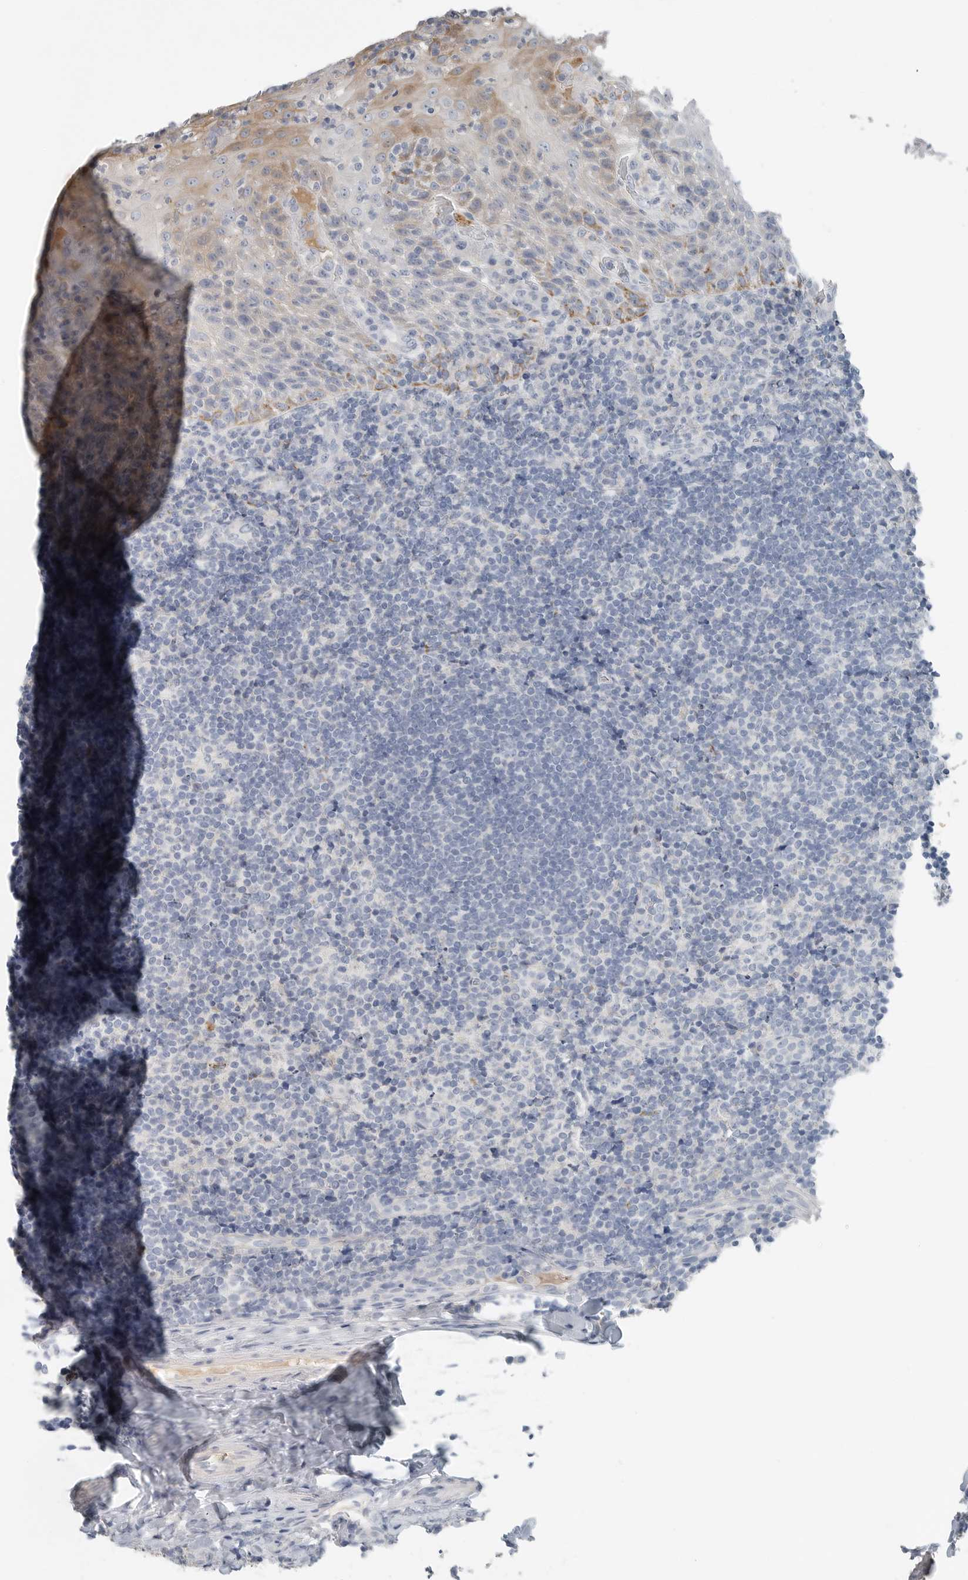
{"staining": {"intensity": "negative", "quantity": "none", "location": "none"}, "tissue": "tonsil", "cell_type": "Germinal center cells", "image_type": "normal", "snomed": [{"axis": "morphology", "description": "Normal tissue, NOS"}, {"axis": "topography", "description": "Tonsil"}], "caption": "Human tonsil stained for a protein using immunohistochemistry reveals no expression in germinal center cells.", "gene": "SERPINB7", "patient": {"sex": "male", "age": 37}}